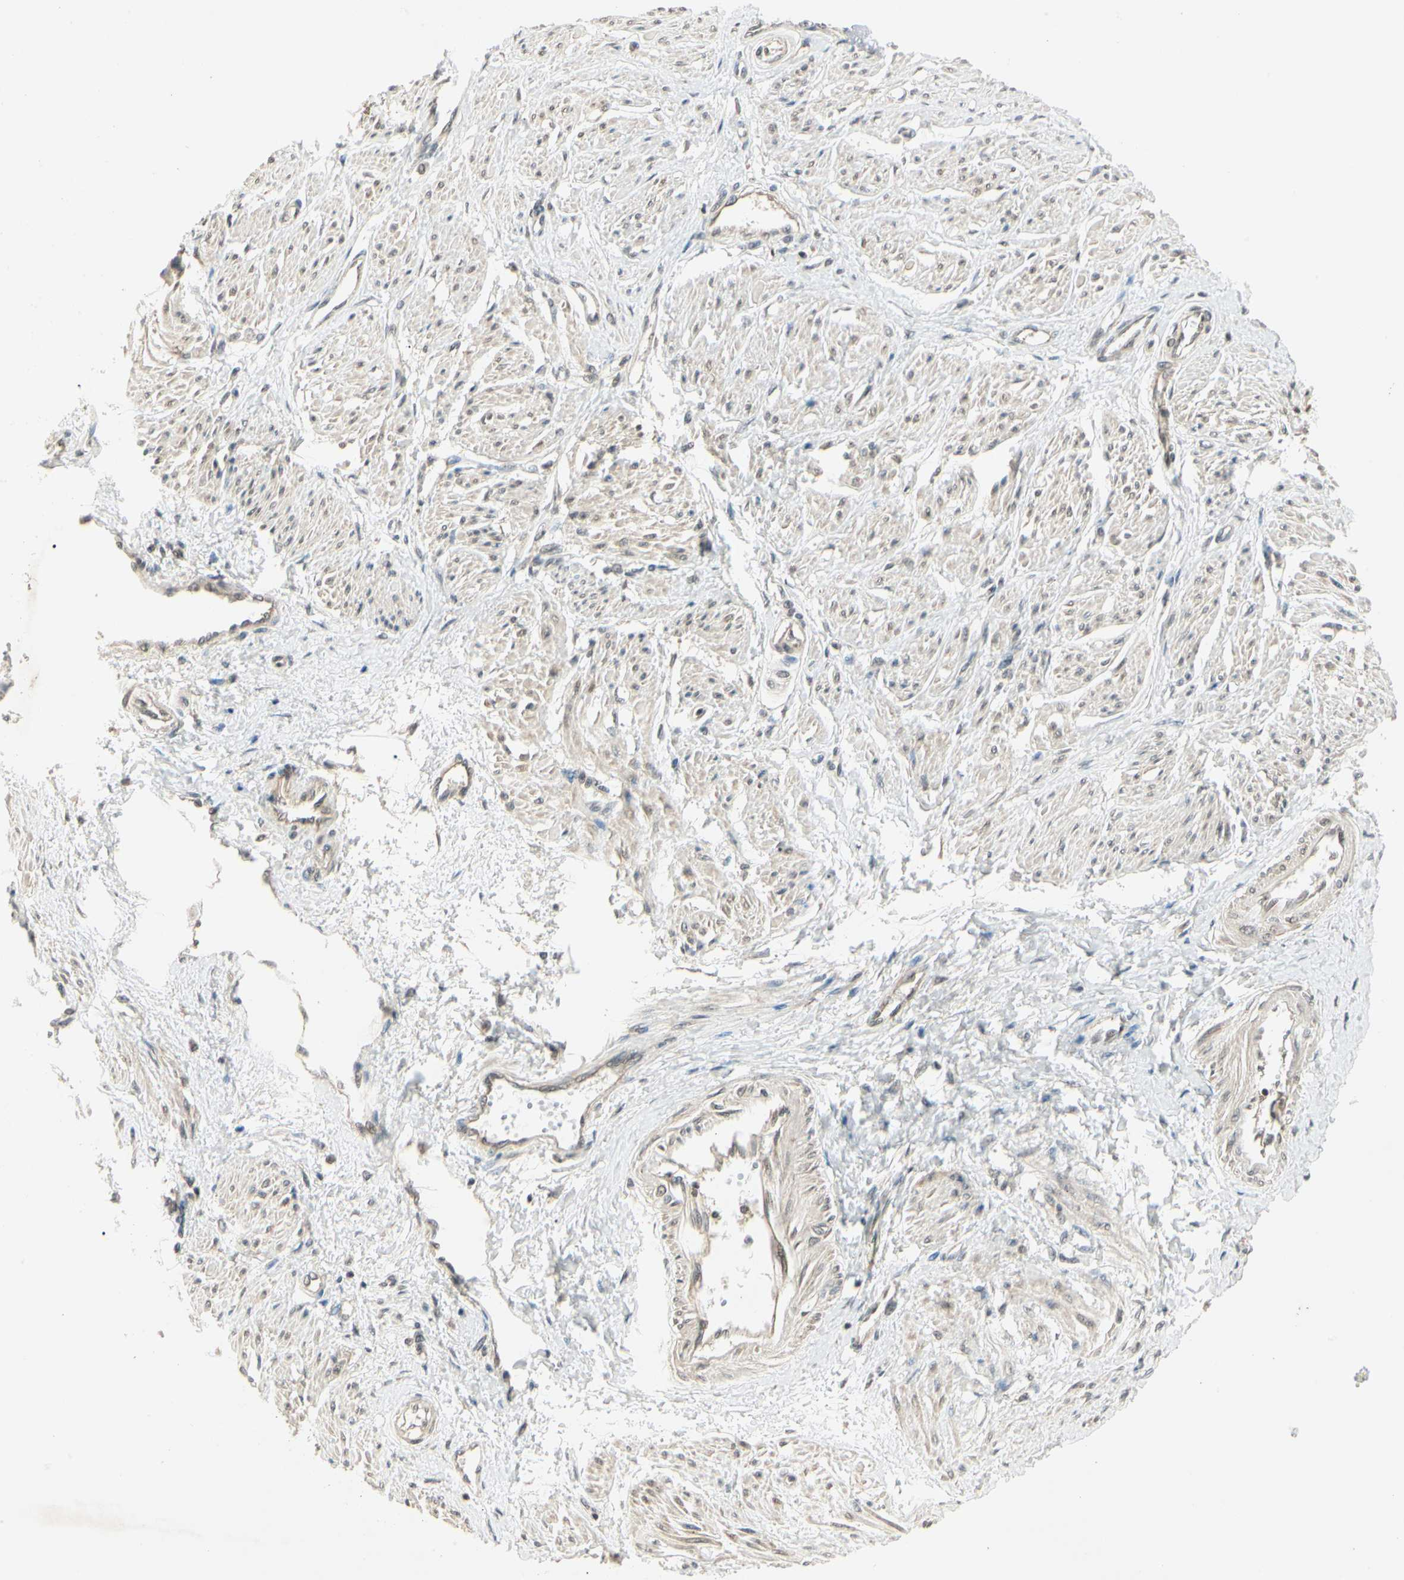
{"staining": {"intensity": "weak", "quantity": "<25%", "location": "cytoplasmic/membranous"}, "tissue": "smooth muscle", "cell_type": "Smooth muscle cells", "image_type": "normal", "snomed": [{"axis": "morphology", "description": "Normal tissue, NOS"}, {"axis": "topography", "description": "Smooth muscle"}, {"axis": "topography", "description": "Uterus"}], "caption": "IHC histopathology image of unremarkable human smooth muscle stained for a protein (brown), which displays no expression in smooth muscle cells. (DAB (3,3'-diaminobenzidine) immunohistochemistry (IHC) visualized using brightfield microscopy, high magnification).", "gene": "ZSCAN12", "patient": {"sex": "female", "age": 39}}